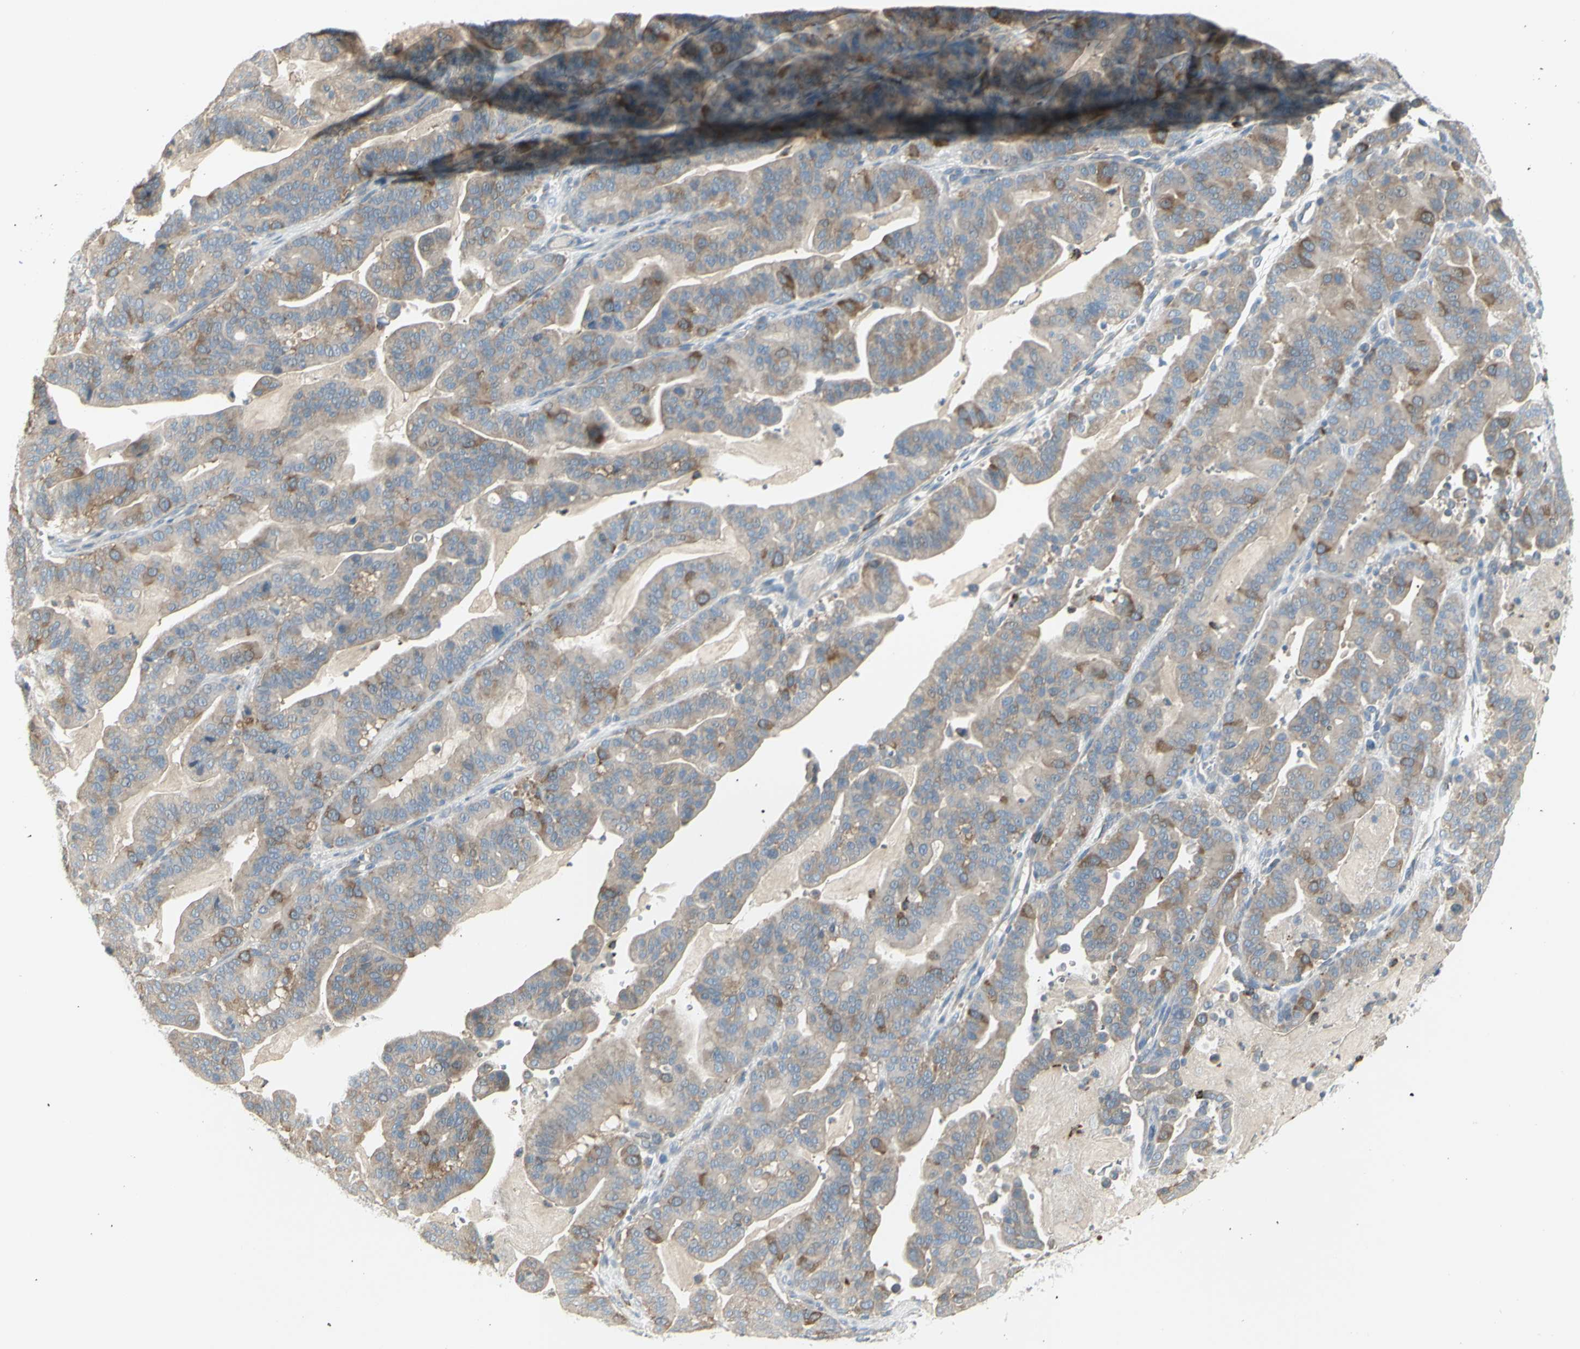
{"staining": {"intensity": "moderate", "quantity": "25%-75%", "location": "cytoplasmic/membranous"}, "tissue": "pancreatic cancer", "cell_type": "Tumor cells", "image_type": "cancer", "snomed": [{"axis": "morphology", "description": "Adenocarcinoma, NOS"}, {"axis": "topography", "description": "Pancreas"}], "caption": "Moderate cytoplasmic/membranous positivity for a protein is seen in approximately 25%-75% of tumor cells of pancreatic cancer (adenocarcinoma) using immunohistochemistry (IHC).", "gene": "CCNB2", "patient": {"sex": "male", "age": 63}}